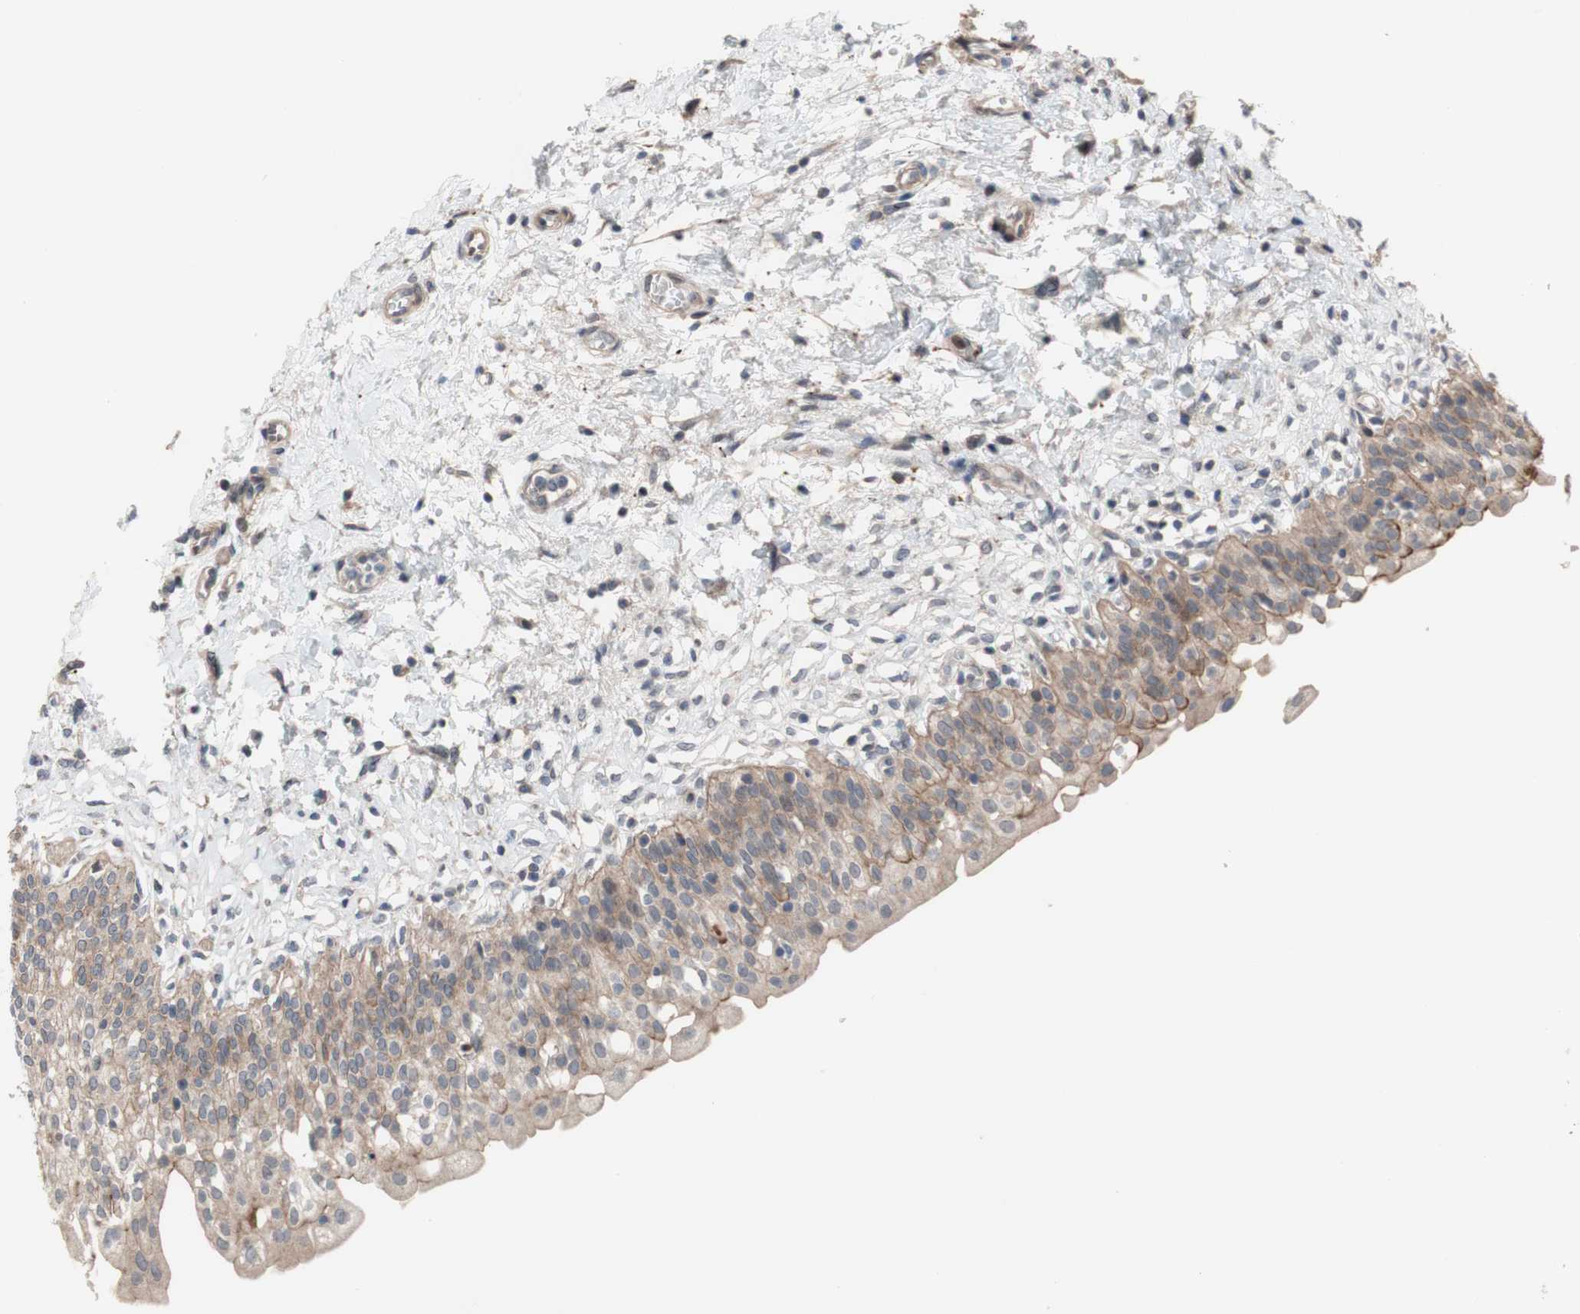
{"staining": {"intensity": "moderate", "quantity": ">75%", "location": "cytoplasmic/membranous"}, "tissue": "urinary bladder", "cell_type": "Urothelial cells", "image_type": "normal", "snomed": [{"axis": "morphology", "description": "Normal tissue, NOS"}, {"axis": "topography", "description": "Urinary bladder"}], "caption": "The image reveals immunohistochemical staining of normal urinary bladder. There is moderate cytoplasmic/membranous staining is present in about >75% of urothelial cells.", "gene": "OAZ1", "patient": {"sex": "male", "age": 55}}